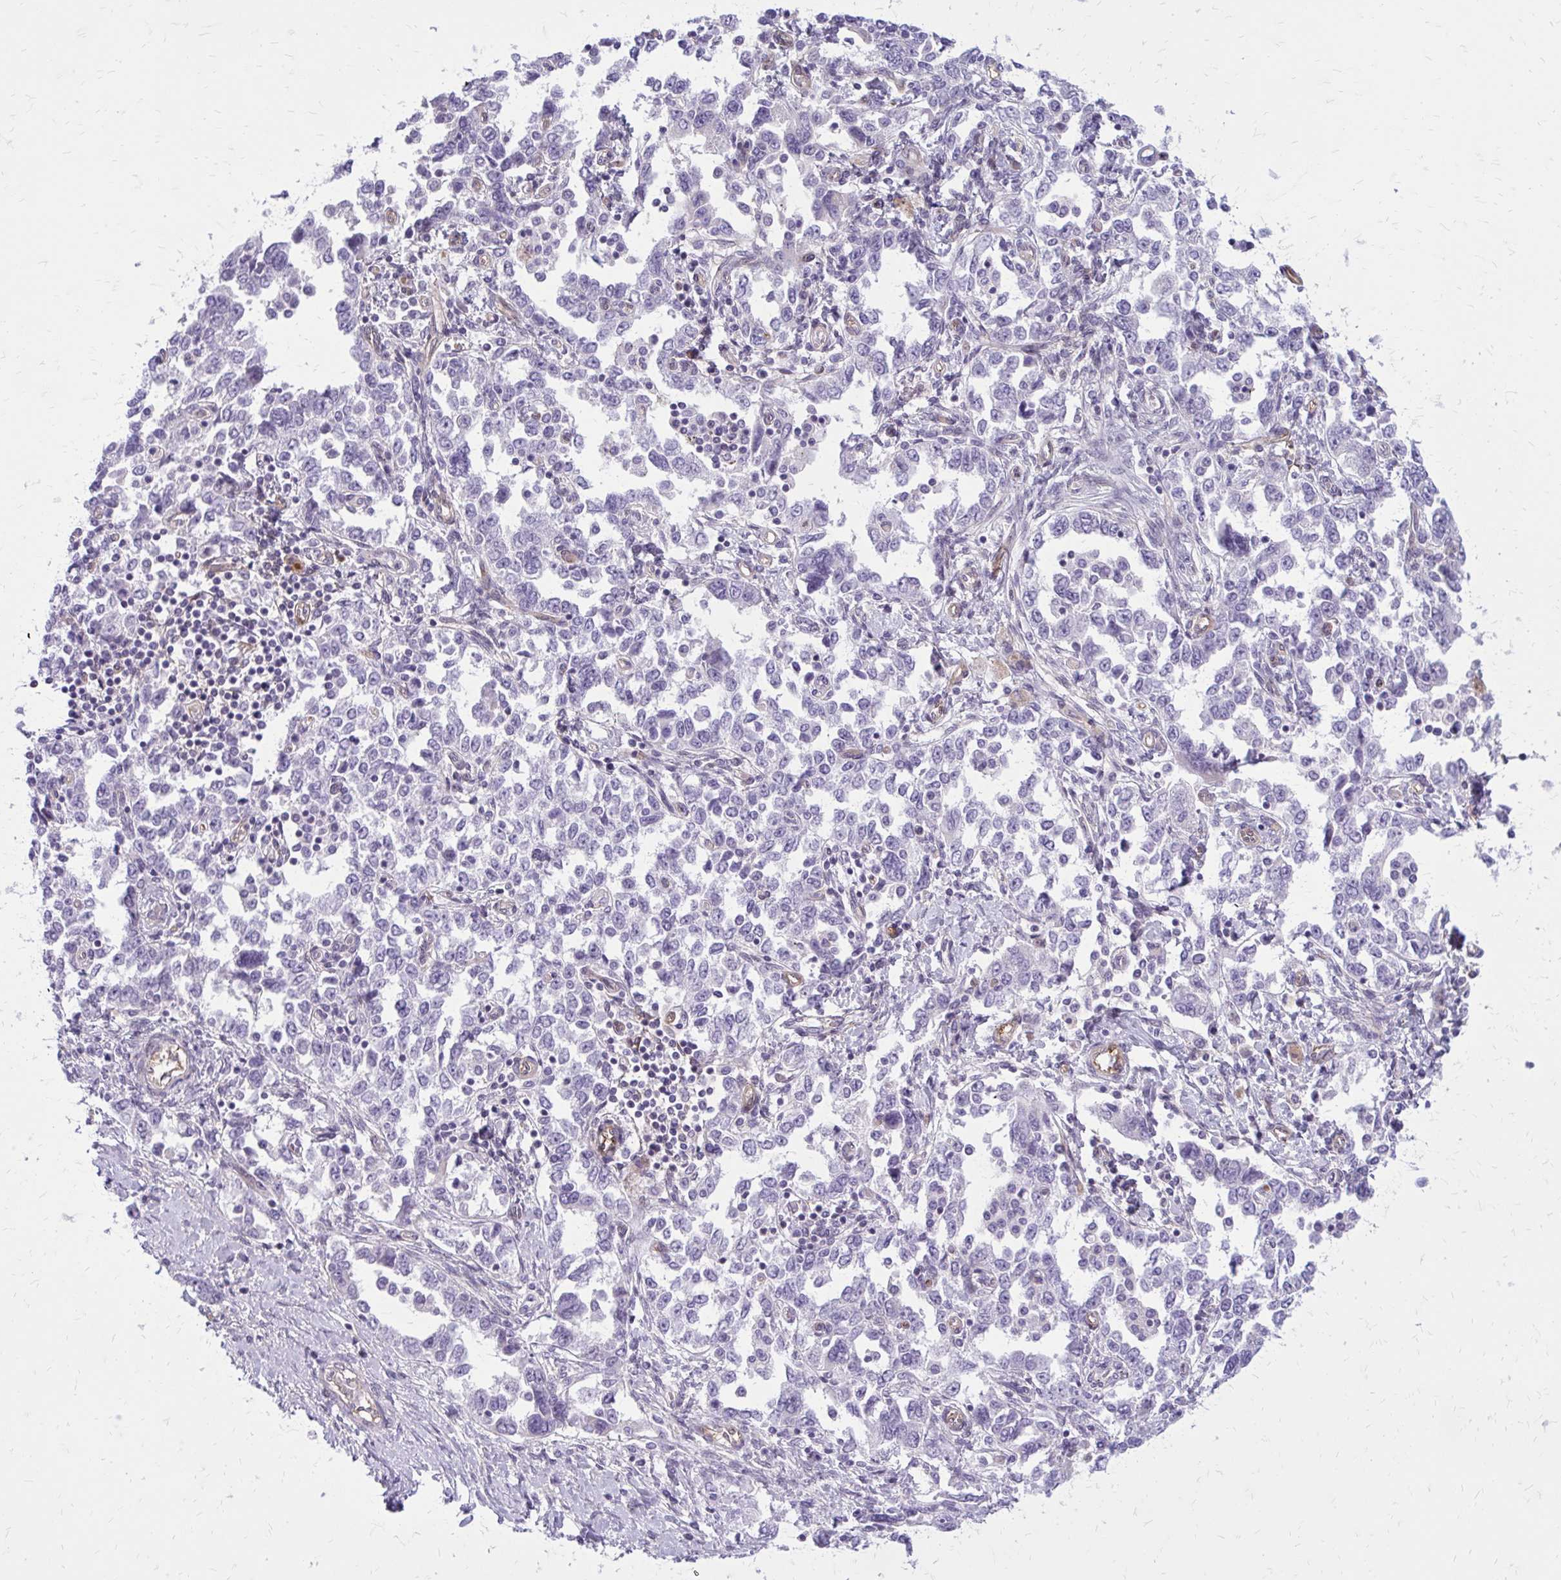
{"staining": {"intensity": "negative", "quantity": "none", "location": "none"}, "tissue": "ovarian cancer", "cell_type": "Tumor cells", "image_type": "cancer", "snomed": [{"axis": "morphology", "description": "Carcinoma, NOS"}, {"axis": "morphology", "description": "Cystadenocarcinoma, serous, NOS"}, {"axis": "topography", "description": "Ovary"}], "caption": "Histopathology image shows no significant protein positivity in tumor cells of ovarian cancer.", "gene": "BEND5", "patient": {"sex": "female", "age": 69}}